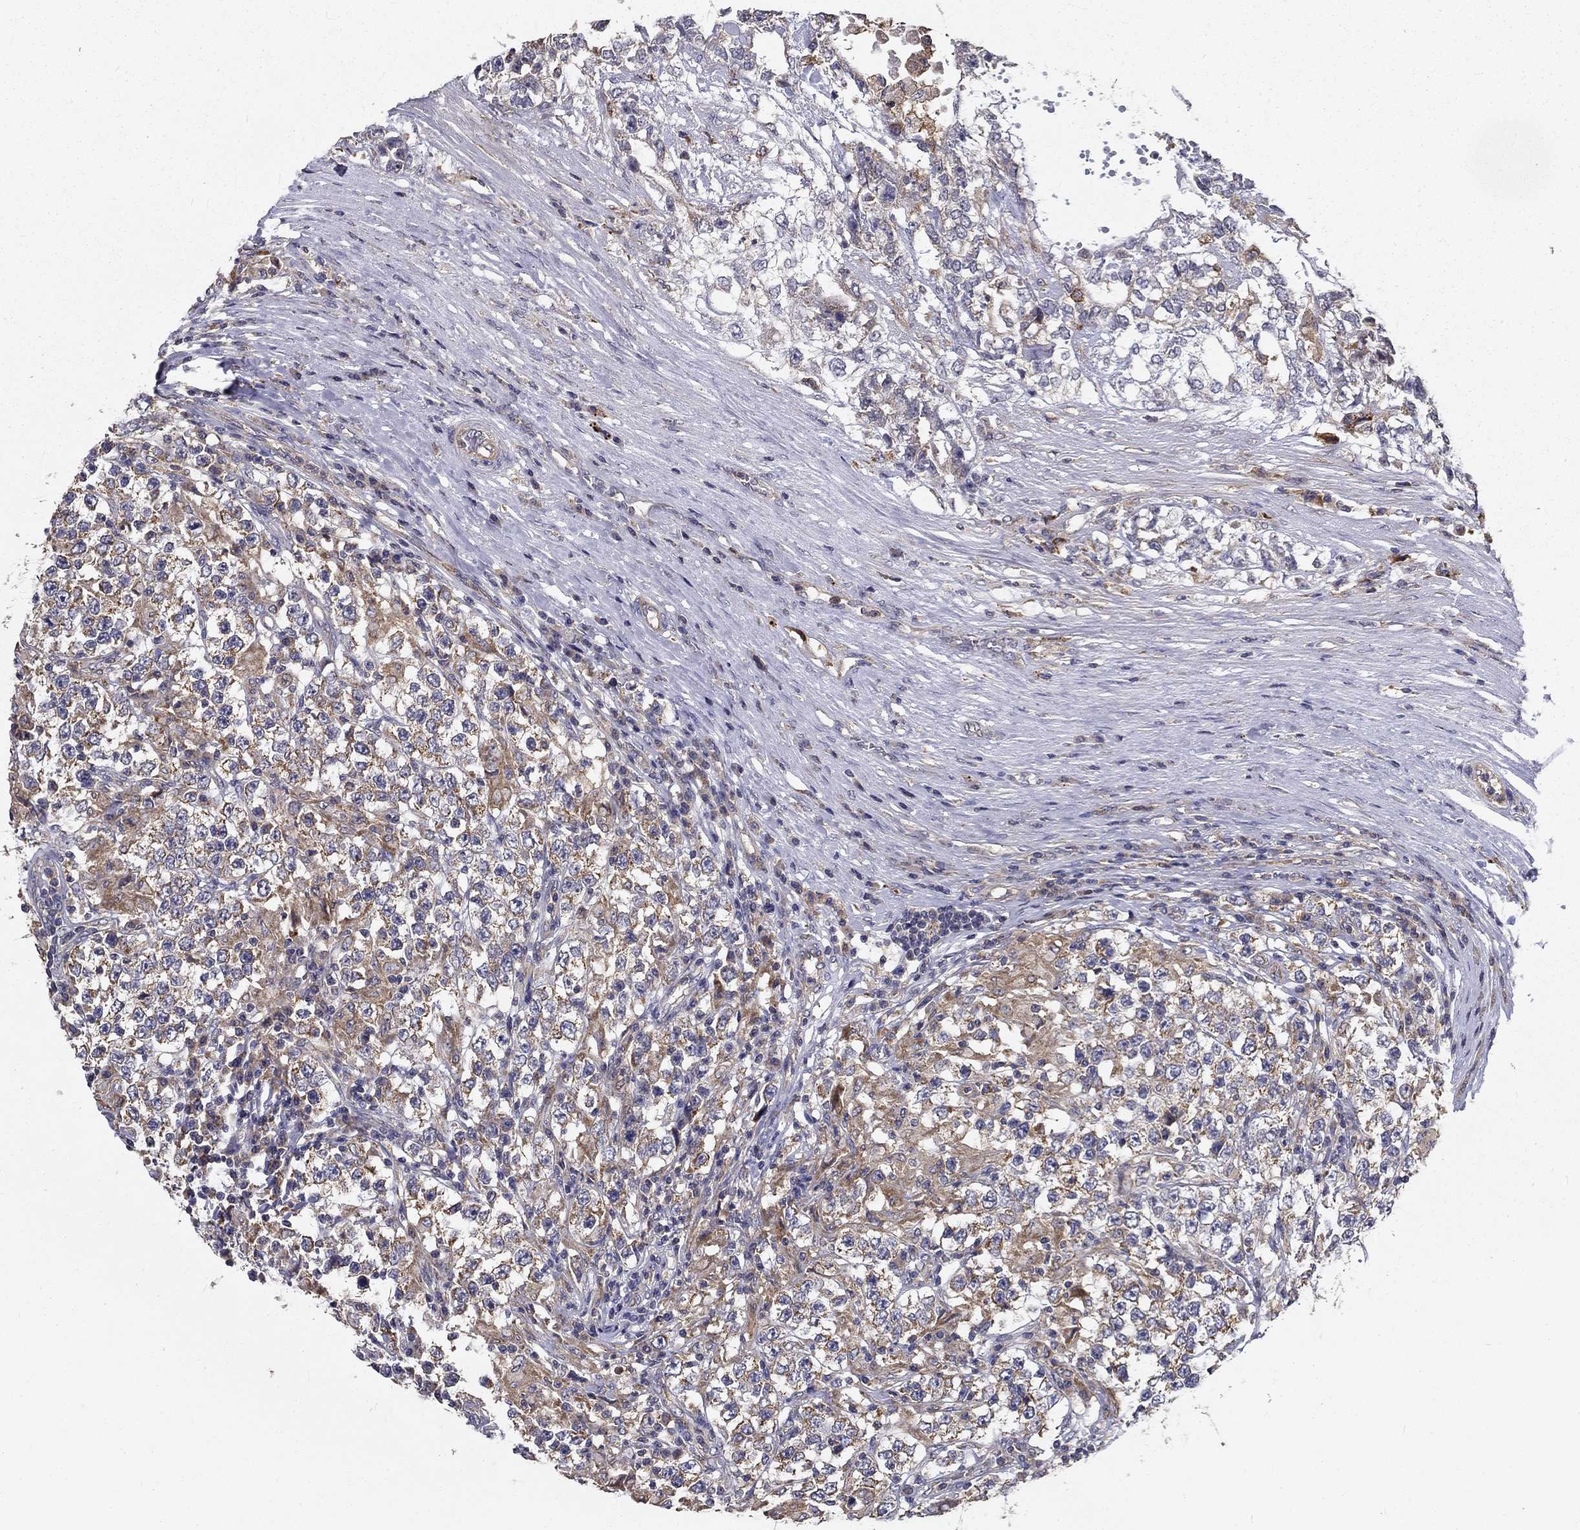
{"staining": {"intensity": "weak", "quantity": "<25%", "location": "cytoplasmic/membranous"}, "tissue": "testis cancer", "cell_type": "Tumor cells", "image_type": "cancer", "snomed": [{"axis": "morphology", "description": "Seminoma, NOS"}, {"axis": "morphology", "description": "Carcinoma, Embryonal, NOS"}, {"axis": "topography", "description": "Testis"}], "caption": "Human testis cancer stained for a protein using immunohistochemistry demonstrates no expression in tumor cells.", "gene": "ALDH4A1", "patient": {"sex": "male", "age": 41}}